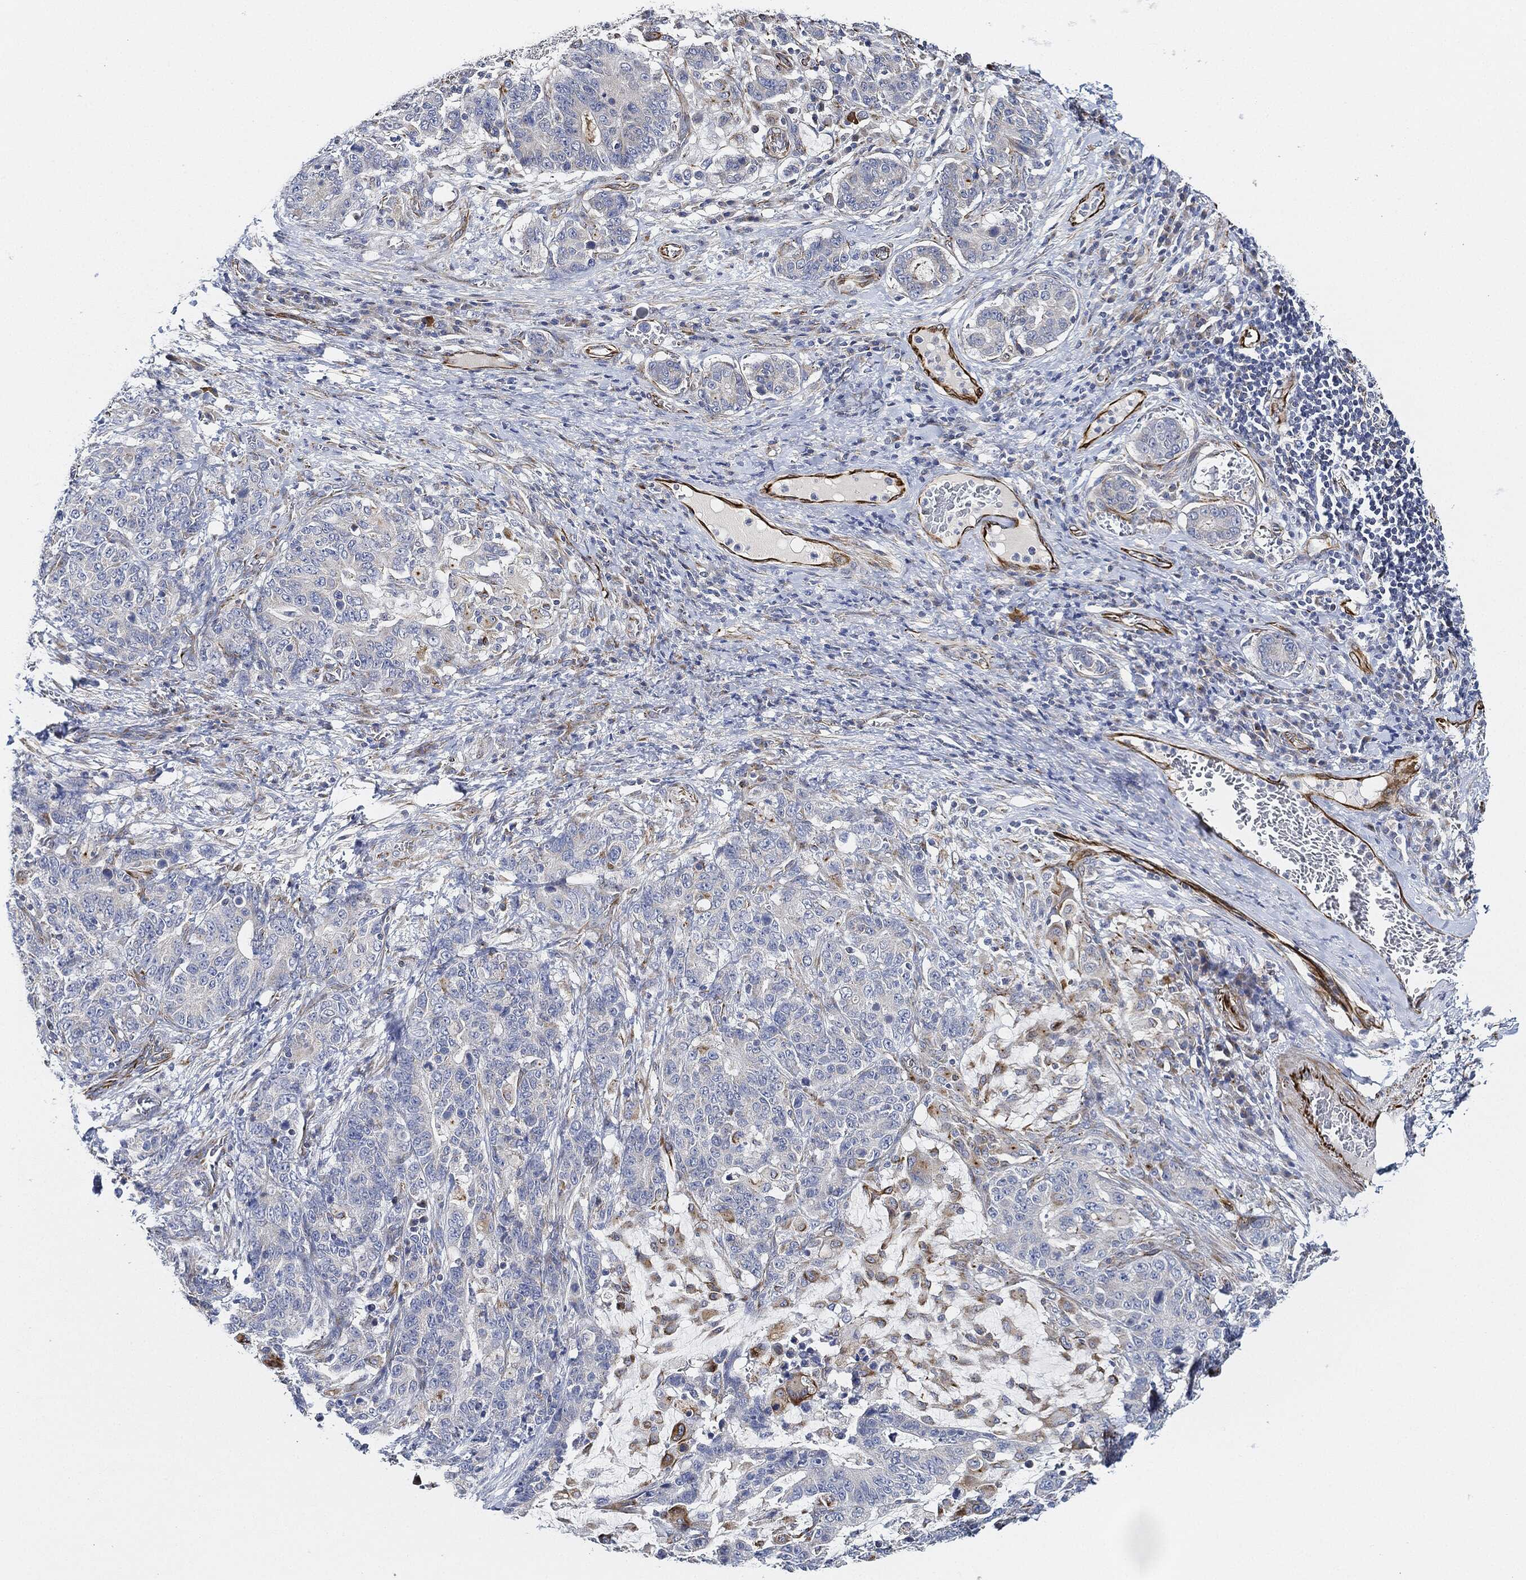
{"staining": {"intensity": "moderate", "quantity": "<25%", "location": "cytoplasmic/membranous"}, "tissue": "stomach cancer", "cell_type": "Tumor cells", "image_type": "cancer", "snomed": [{"axis": "morphology", "description": "Normal tissue, NOS"}, {"axis": "morphology", "description": "Adenocarcinoma, NOS"}, {"axis": "topography", "description": "Stomach"}], "caption": "A histopathology image of human adenocarcinoma (stomach) stained for a protein demonstrates moderate cytoplasmic/membranous brown staining in tumor cells.", "gene": "THSD1", "patient": {"sex": "female", "age": 64}}